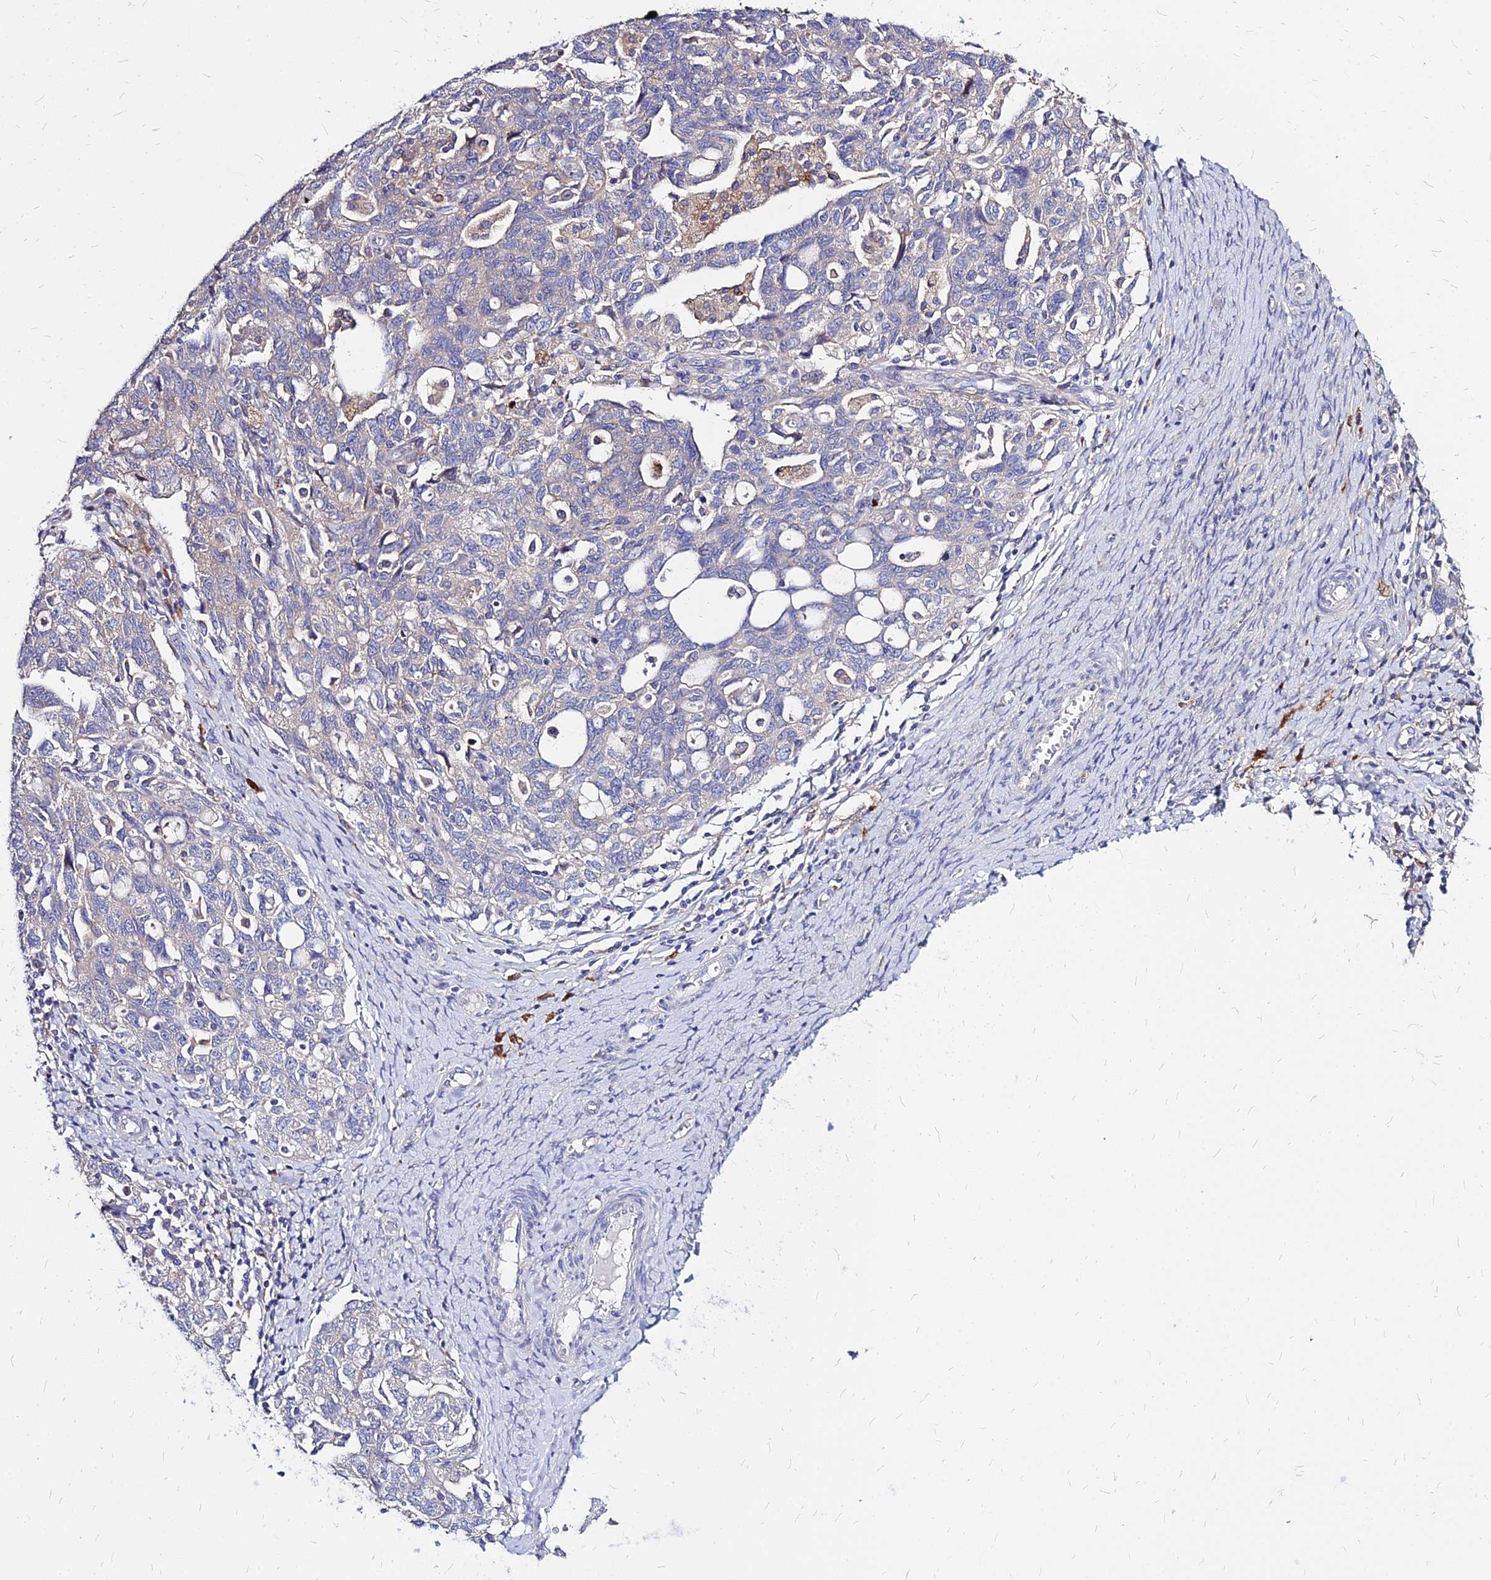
{"staining": {"intensity": "negative", "quantity": "none", "location": "none"}, "tissue": "ovarian cancer", "cell_type": "Tumor cells", "image_type": "cancer", "snomed": [{"axis": "morphology", "description": "Carcinoma, NOS"}, {"axis": "morphology", "description": "Cystadenocarcinoma, serous, NOS"}, {"axis": "topography", "description": "Ovary"}], "caption": "A high-resolution photomicrograph shows IHC staining of carcinoma (ovarian), which demonstrates no significant positivity in tumor cells.", "gene": "COMMD10", "patient": {"sex": "female", "age": 69}}